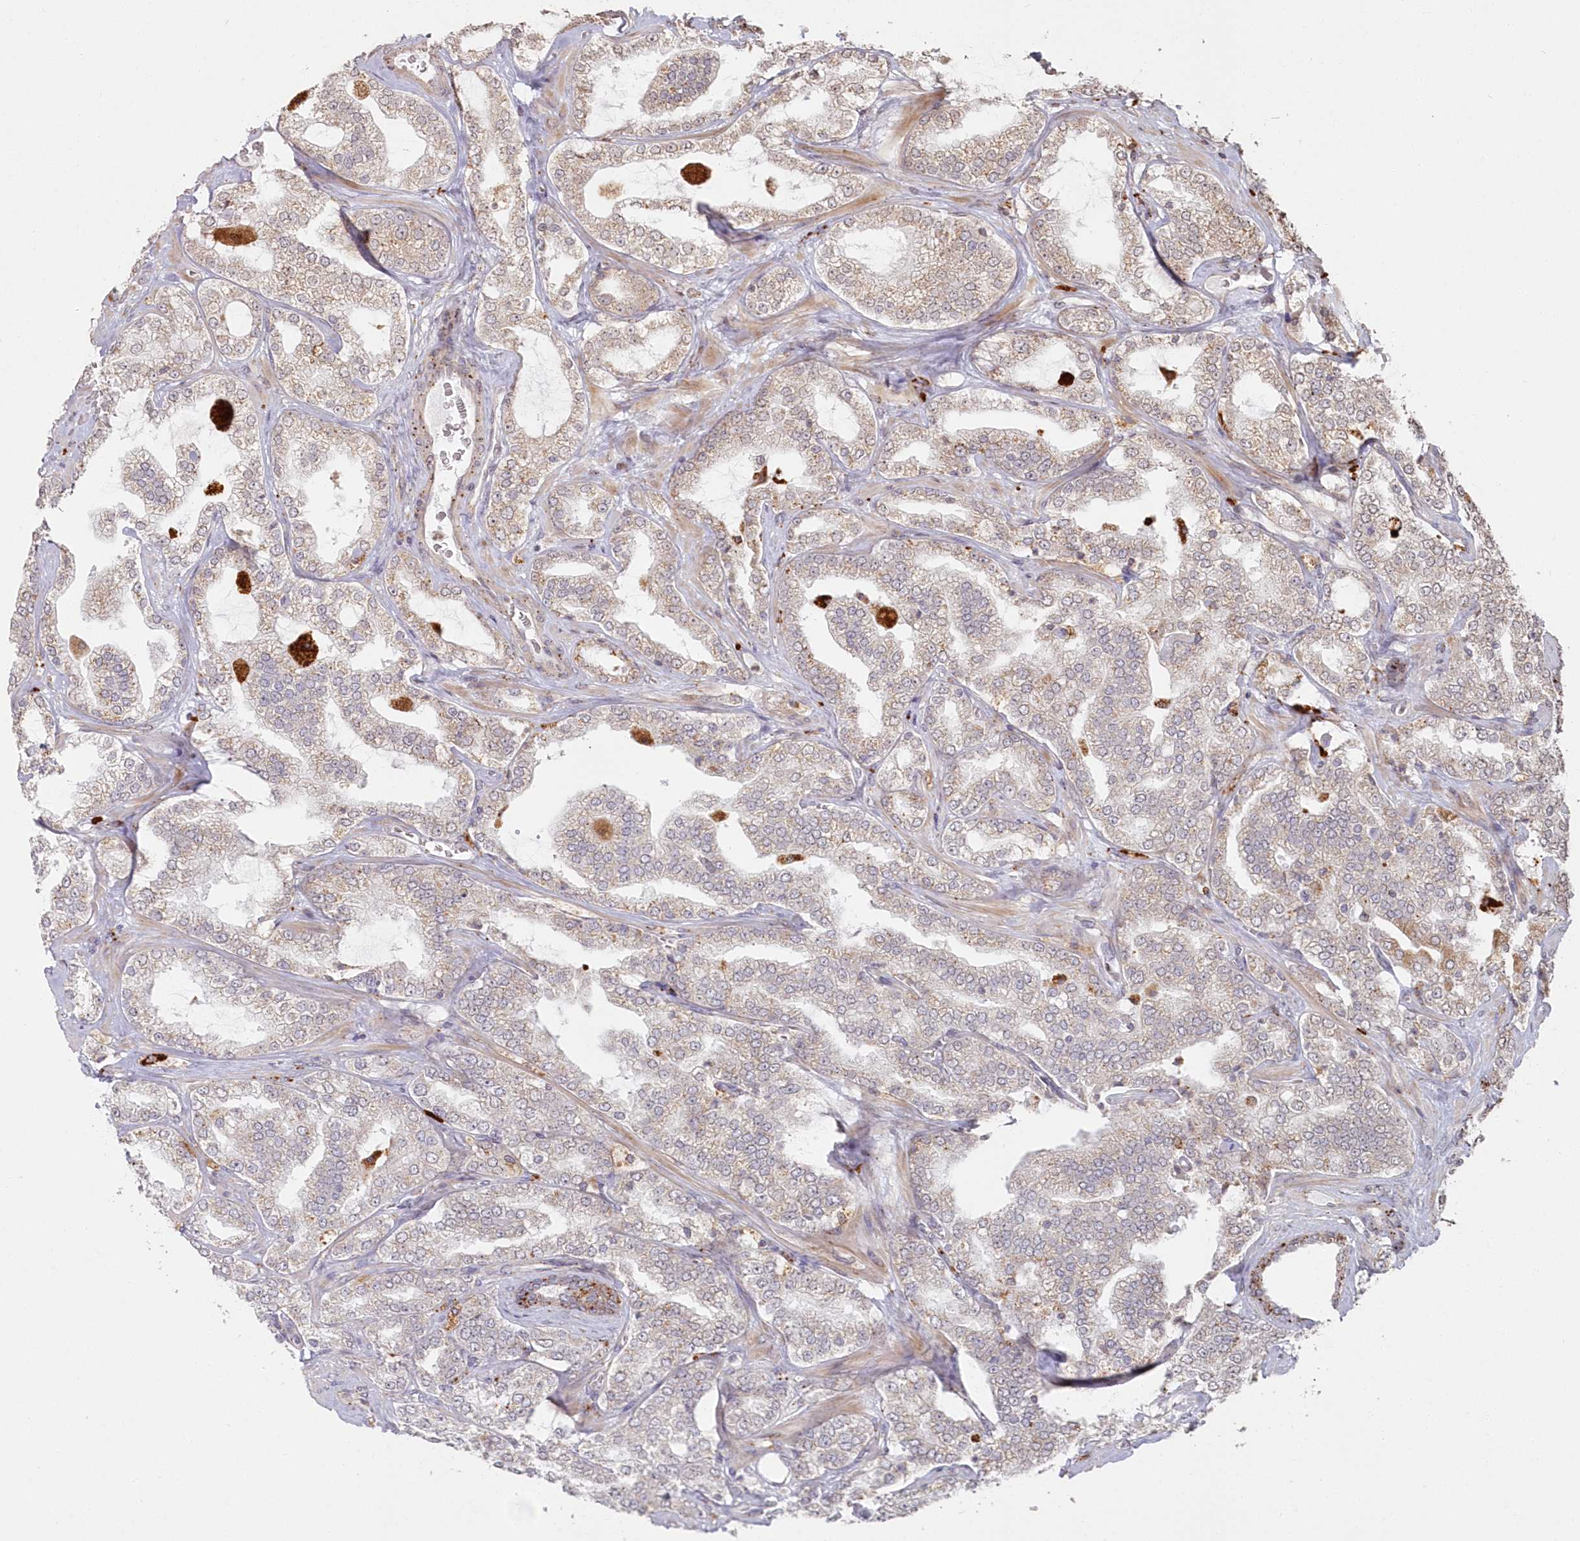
{"staining": {"intensity": "moderate", "quantity": "25%-75%", "location": "cytoplasmic/membranous"}, "tissue": "prostate cancer", "cell_type": "Tumor cells", "image_type": "cancer", "snomed": [{"axis": "morphology", "description": "Adenocarcinoma, High grade"}, {"axis": "topography", "description": "Prostate"}], "caption": "Immunohistochemical staining of human prostate cancer (adenocarcinoma (high-grade)) displays medium levels of moderate cytoplasmic/membranous protein expression in about 25%-75% of tumor cells.", "gene": "ARSB", "patient": {"sex": "male", "age": 64}}